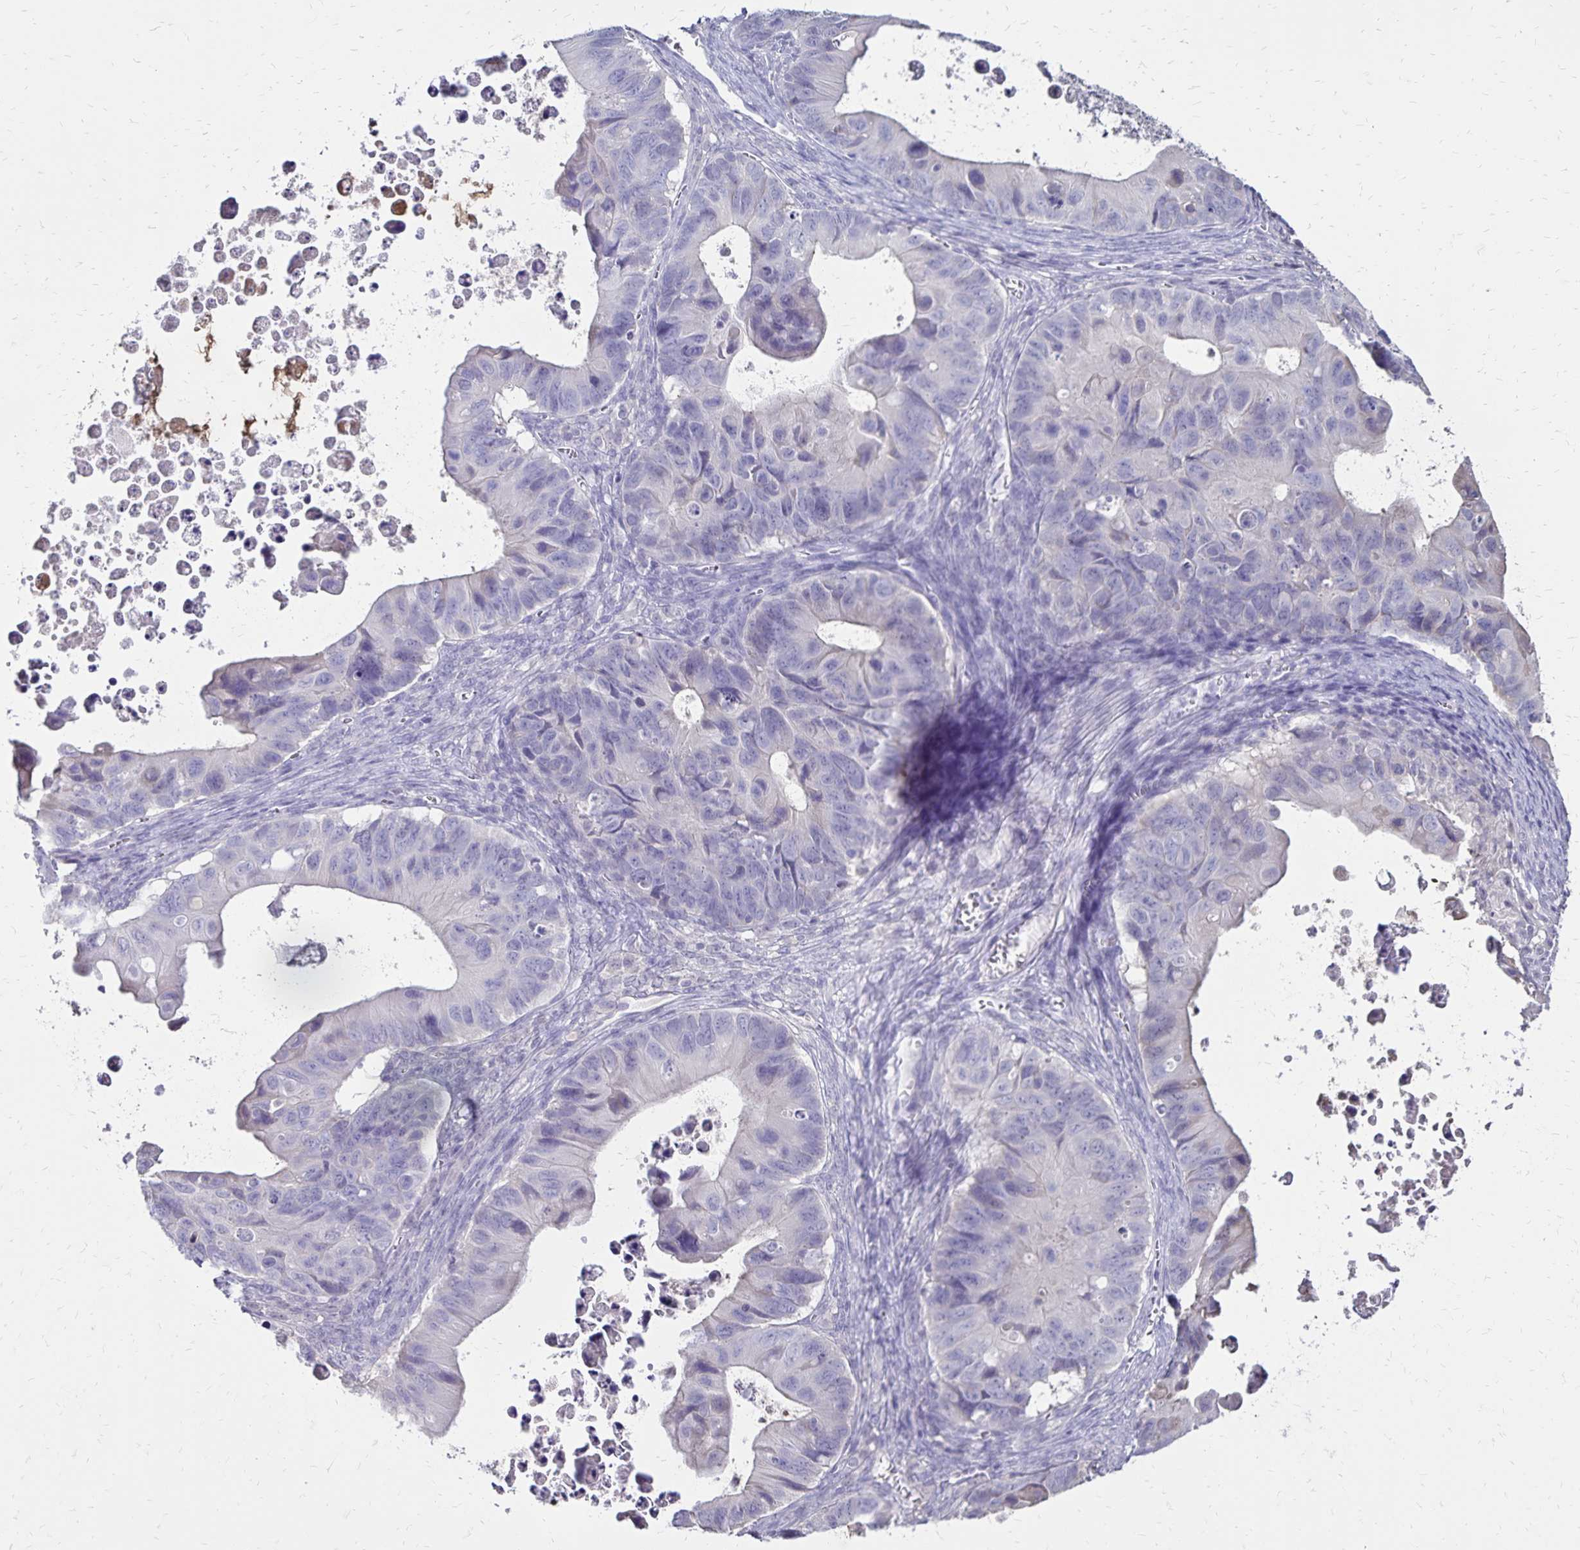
{"staining": {"intensity": "negative", "quantity": "none", "location": "none"}, "tissue": "ovarian cancer", "cell_type": "Tumor cells", "image_type": "cancer", "snomed": [{"axis": "morphology", "description": "Cystadenocarcinoma, mucinous, NOS"}, {"axis": "topography", "description": "Ovary"}], "caption": "Immunohistochemical staining of human ovarian mucinous cystadenocarcinoma exhibits no significant positivity in tumor cells. (DAB (3,3'-diaminobenzidine) IHC with hematoxylin counter stain).", "gene": "SH3GL3", "patient": {"sex": "female", "age": 64}}